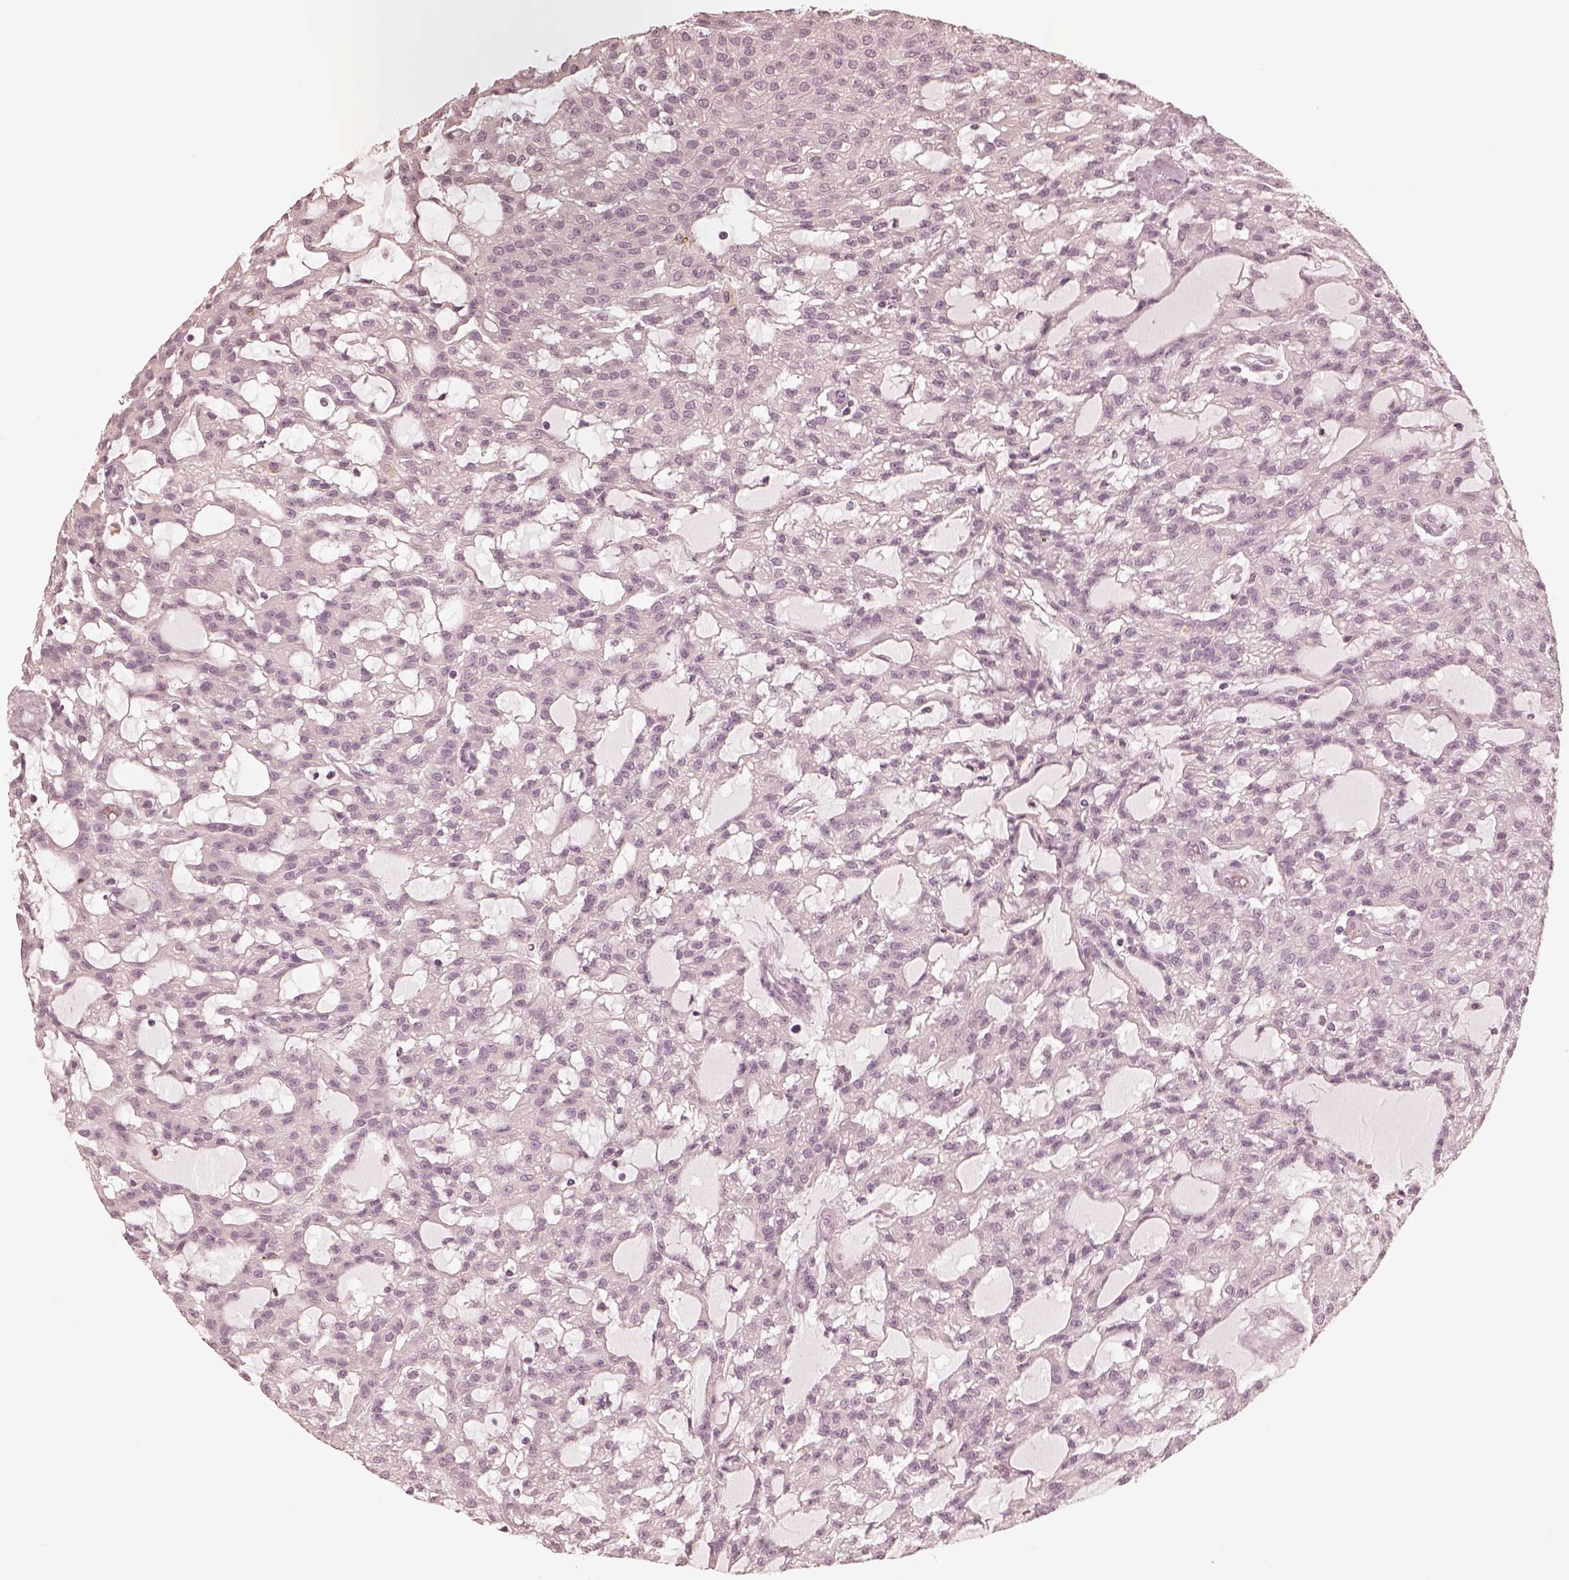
{"staining": {"intensity": "negative", "quantity": "none", "location": "none"}, "tissue": "renal cancer", "cell_type": "Tumor cells", "image_type": "cancer", "snomed": [{"axis": "morphology", "description": "Adenocarcinoma, NOS"}, {"axis": "topography", "description": "Kidney"}], "caption": "Immunohistochemistry (IHC) histopathology image of neoplastic tissue: renal cancer (adenocarcinoma) stained with DAB displays no significant protein staining in tumor cells.", "gene": "CALR3", "patient": {"sex": "male", "age": 63}}